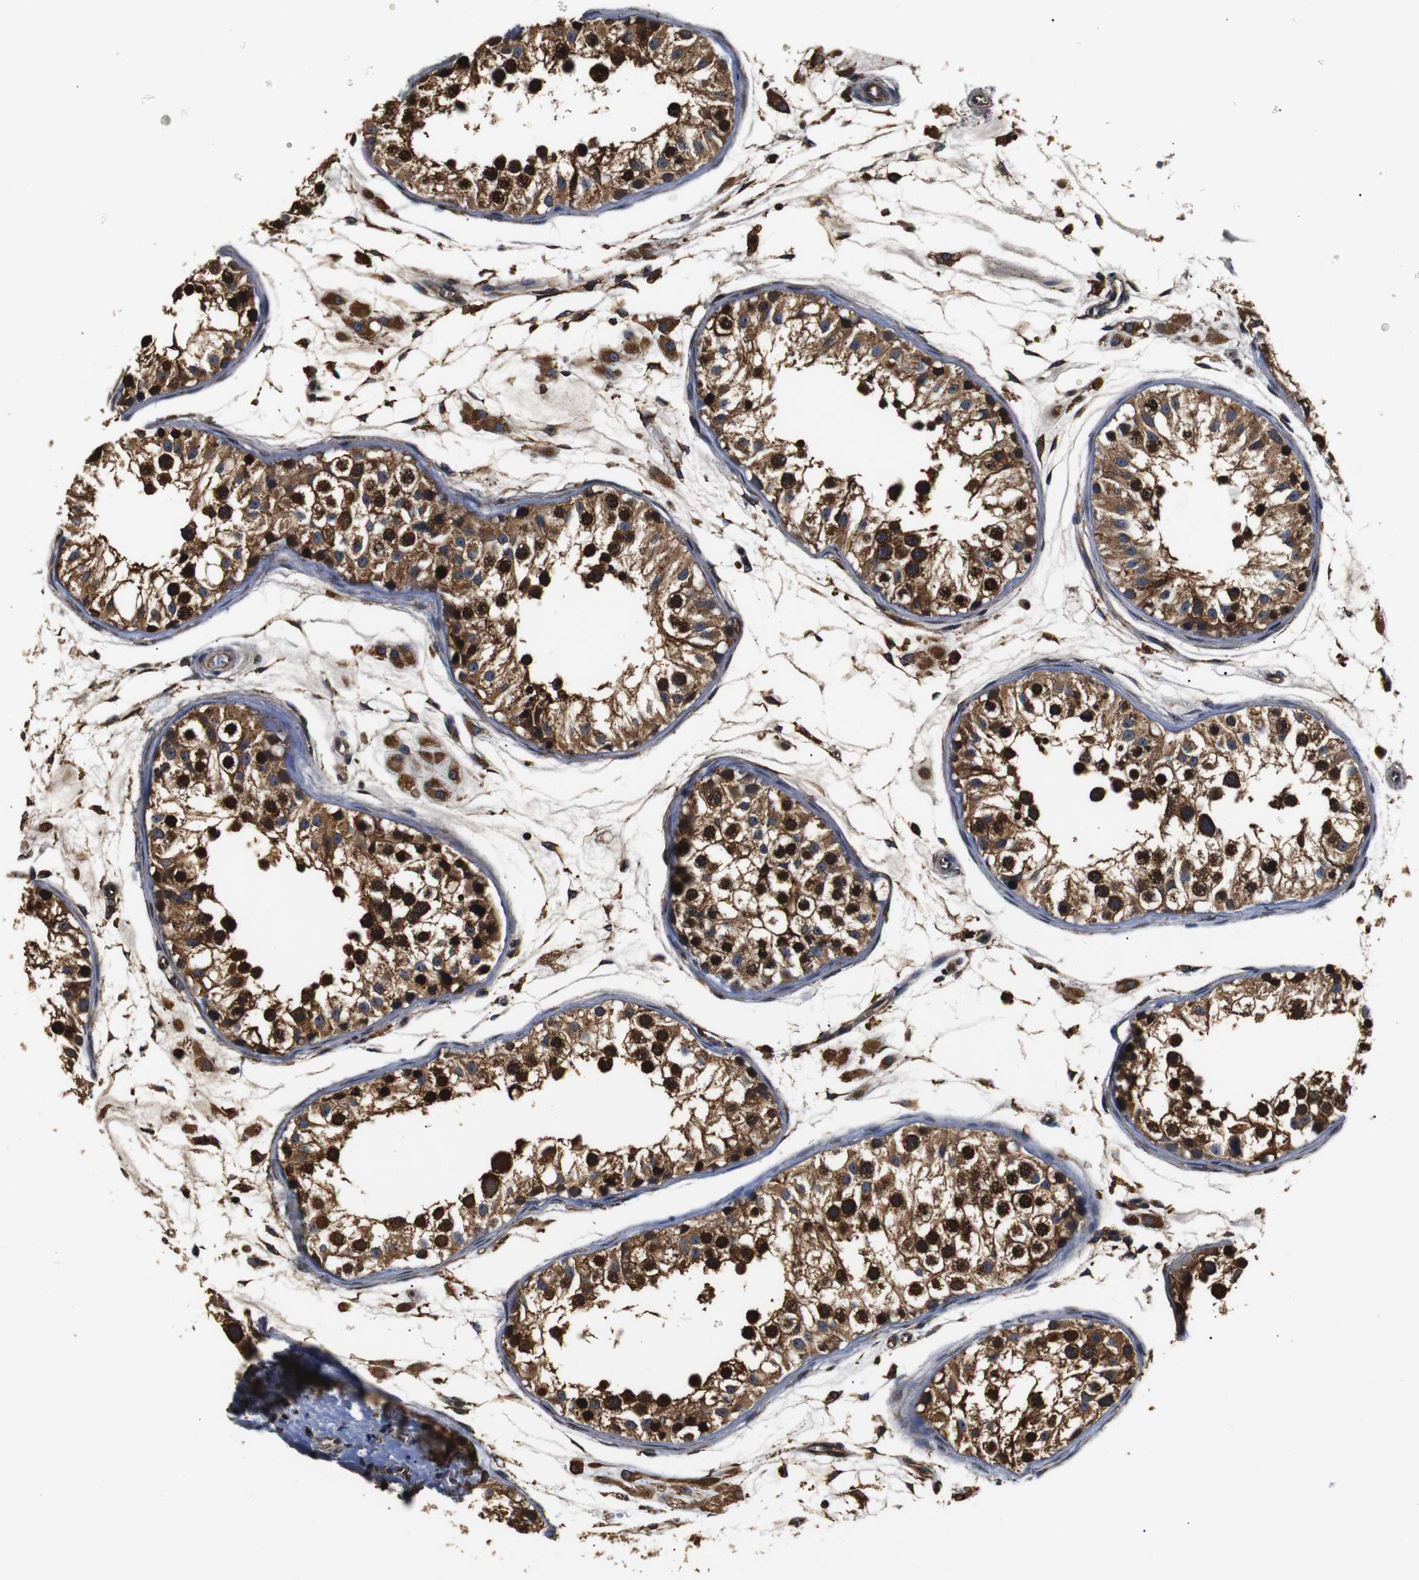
{"staining": {"intensity": "strong", "quantity": ">75%", "location": "cytoplasmic/membranous"}, "tissue": "testis", "cell_type": "Cells in seminiferous ducts", "image_type": "normal", "snomed": [{"axis": "morphology", "description": "Normal tissue, NOS"}, {"axis": "morphology", "description": "Adenocarcinoma, metastatic, NOS"}, {"axis": "topography", "description": "Testis"}], "caption": "A histopathology image of testis stained for a protein demonstrates strong cytoplasmic/membranous brown staining in cells in seminiferous ducts.", "gene": "HHIP", "patient": {"sex": "male", "age": 26}}